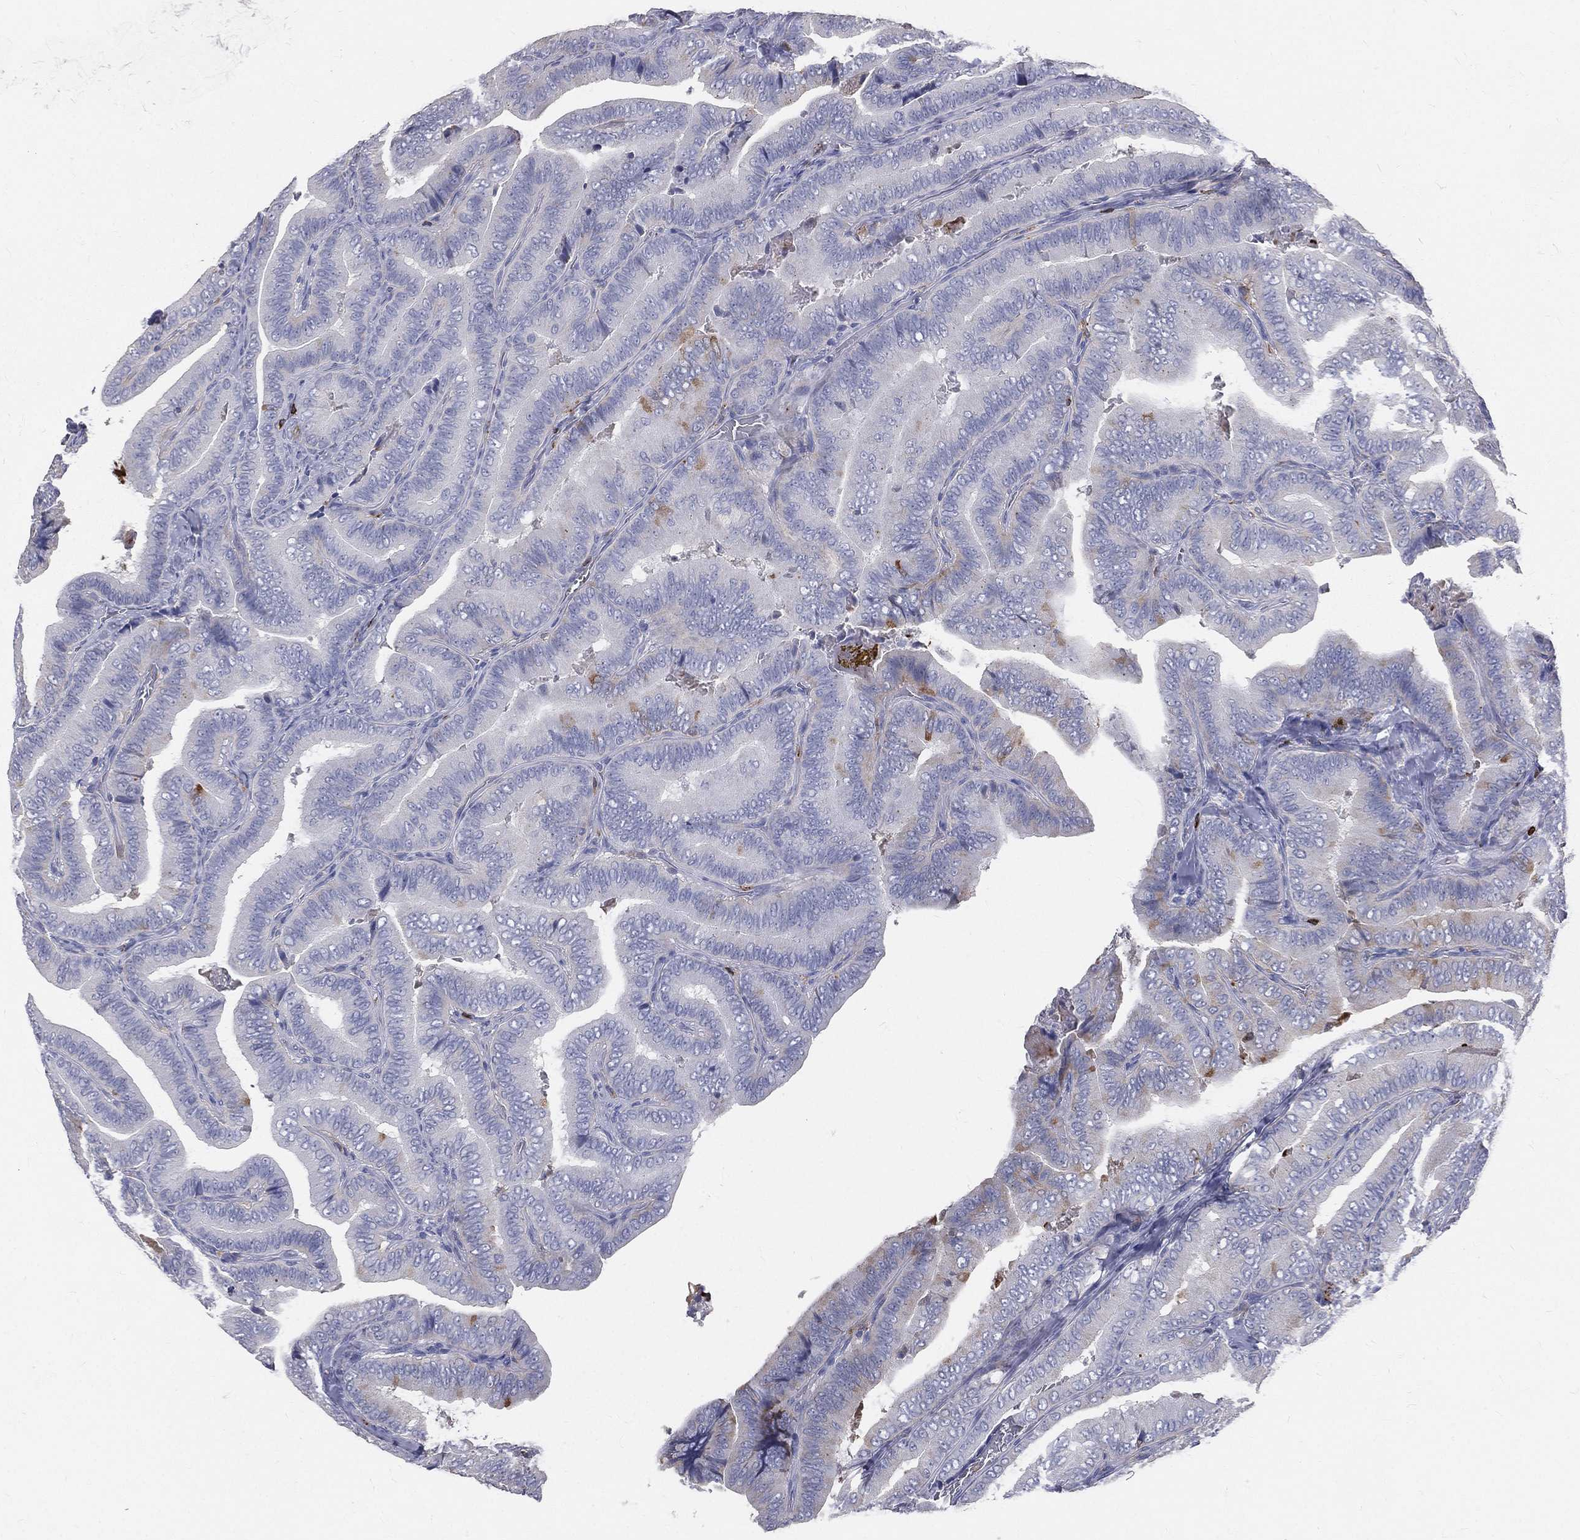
{"staining": {"intensity": "negative", "quantity": "none", "location": "none"}, "tissue": "thyroid cancer", "cell_type": "Tumor cells", "image_type": "cancer", "snomed": [{"axis": "morphology", "description": "Papillary adenocarcinoma, NOS"}, {"axis": "topography", "description": "Thyroid gland"}], "caption": "The image reveals no significant positivity in tumor cells of thyroid cancer.", "gene": "CTSW", "patient": {"sex": "male", "age": 61}}